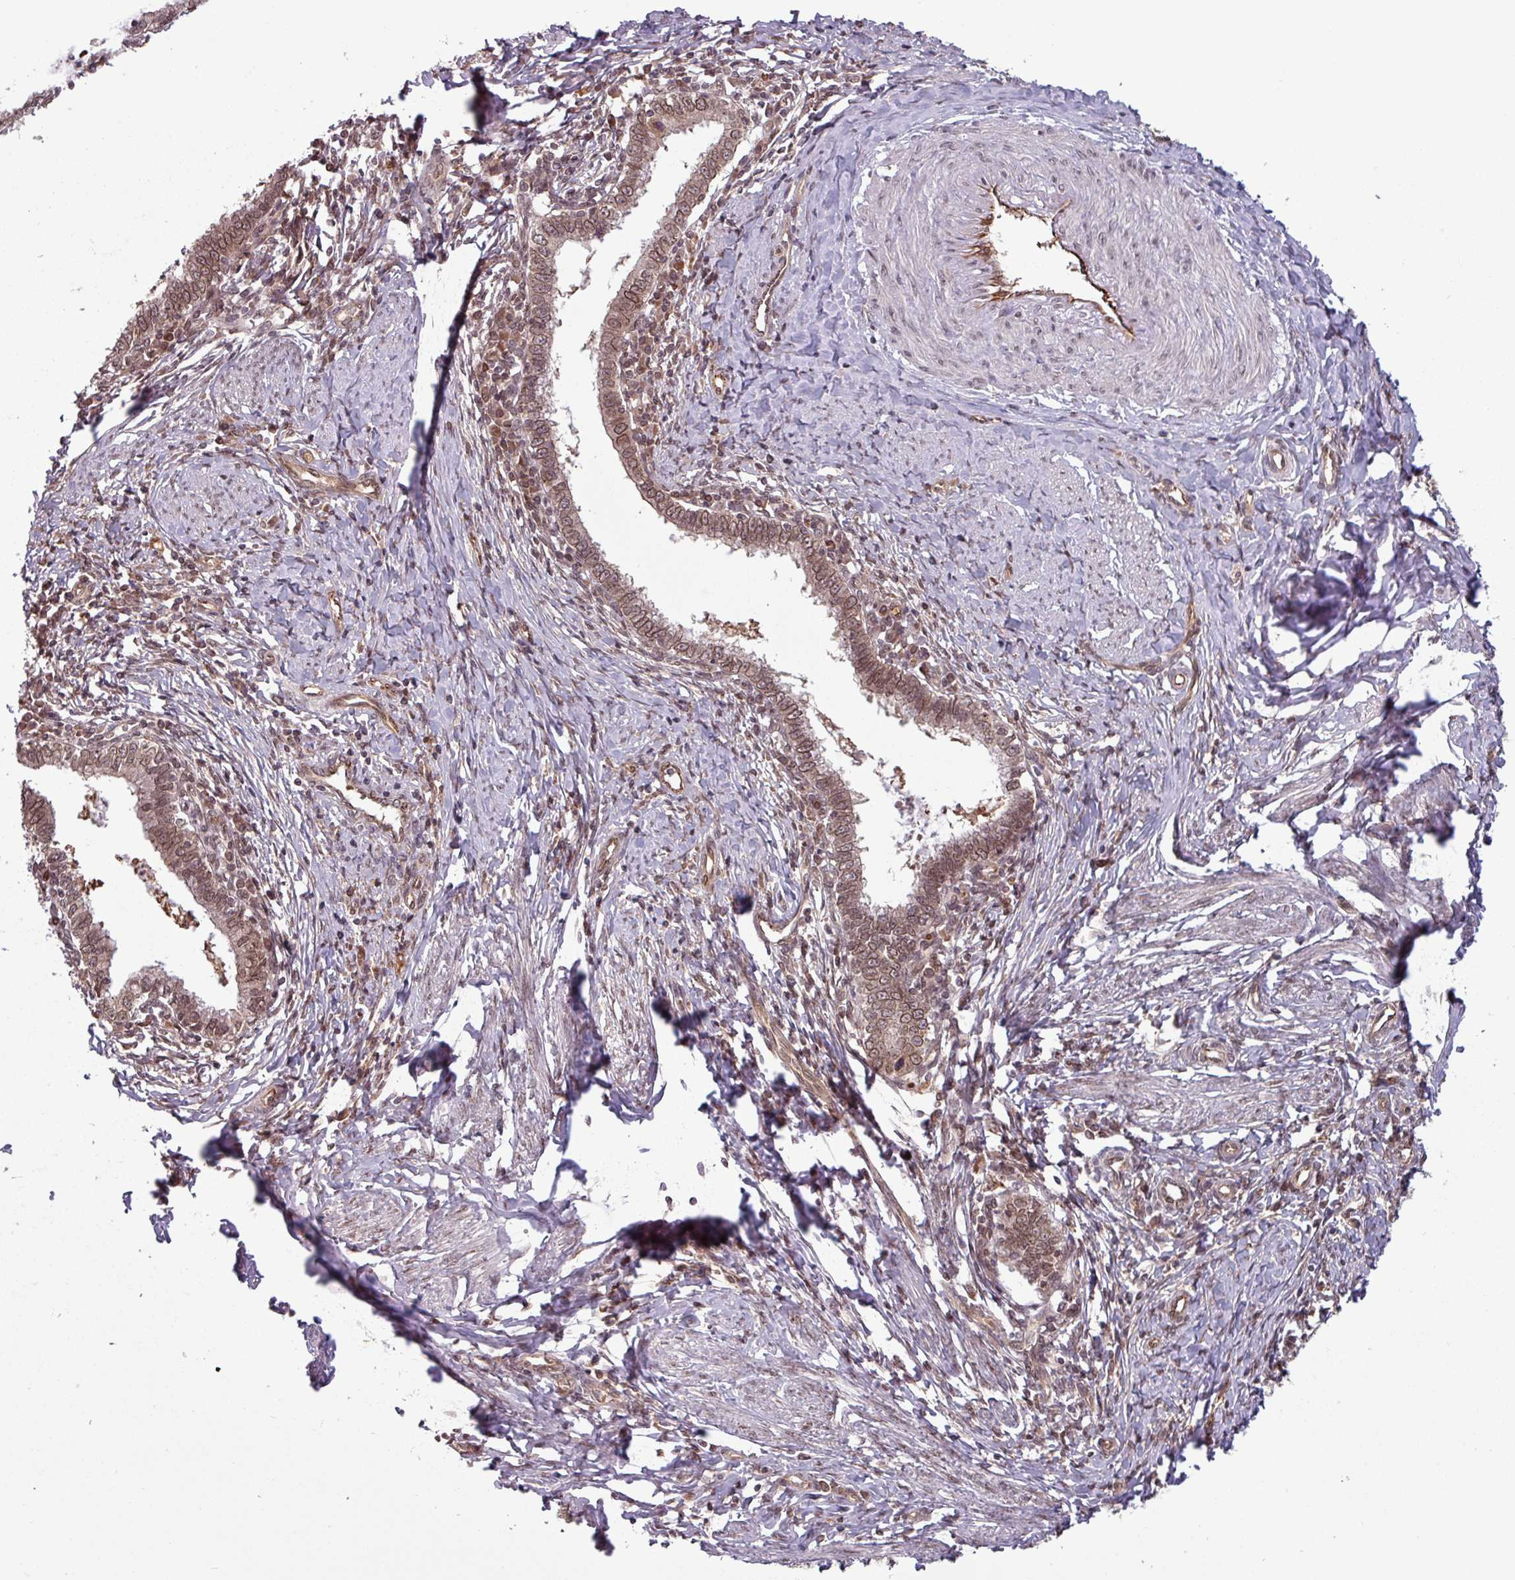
{"staining": {"intensity": "moderate", "quantity": ">75%", "location": "cytoplasmic/membranous,nuclear"}, "tissue": "cervical cancer", "cell_type": "Tumor cells", "image_type": "cancer", "snomed": [{"axis": "morphology", "description": "Adenocarcinoma, NOS"}, {"axis": "topography", "description": "Cervix"}], "caption": "Immunohistochemistry staining of cervical cancer, which shows medium levels of moderate cytoplasmic/membranous and nuclear positivity in approximately >75% of tumor cells indicating moderate cytoplasmic/membranous and nuclear protein staining. The staining was performed using DAB (3,3'-diaminobenzidine) (brown) for protein detection and nuclei were counterstained in hematoxylin (blue).", "gene": "RBM4B", "patient": {"sex": "female", "age": 36}}